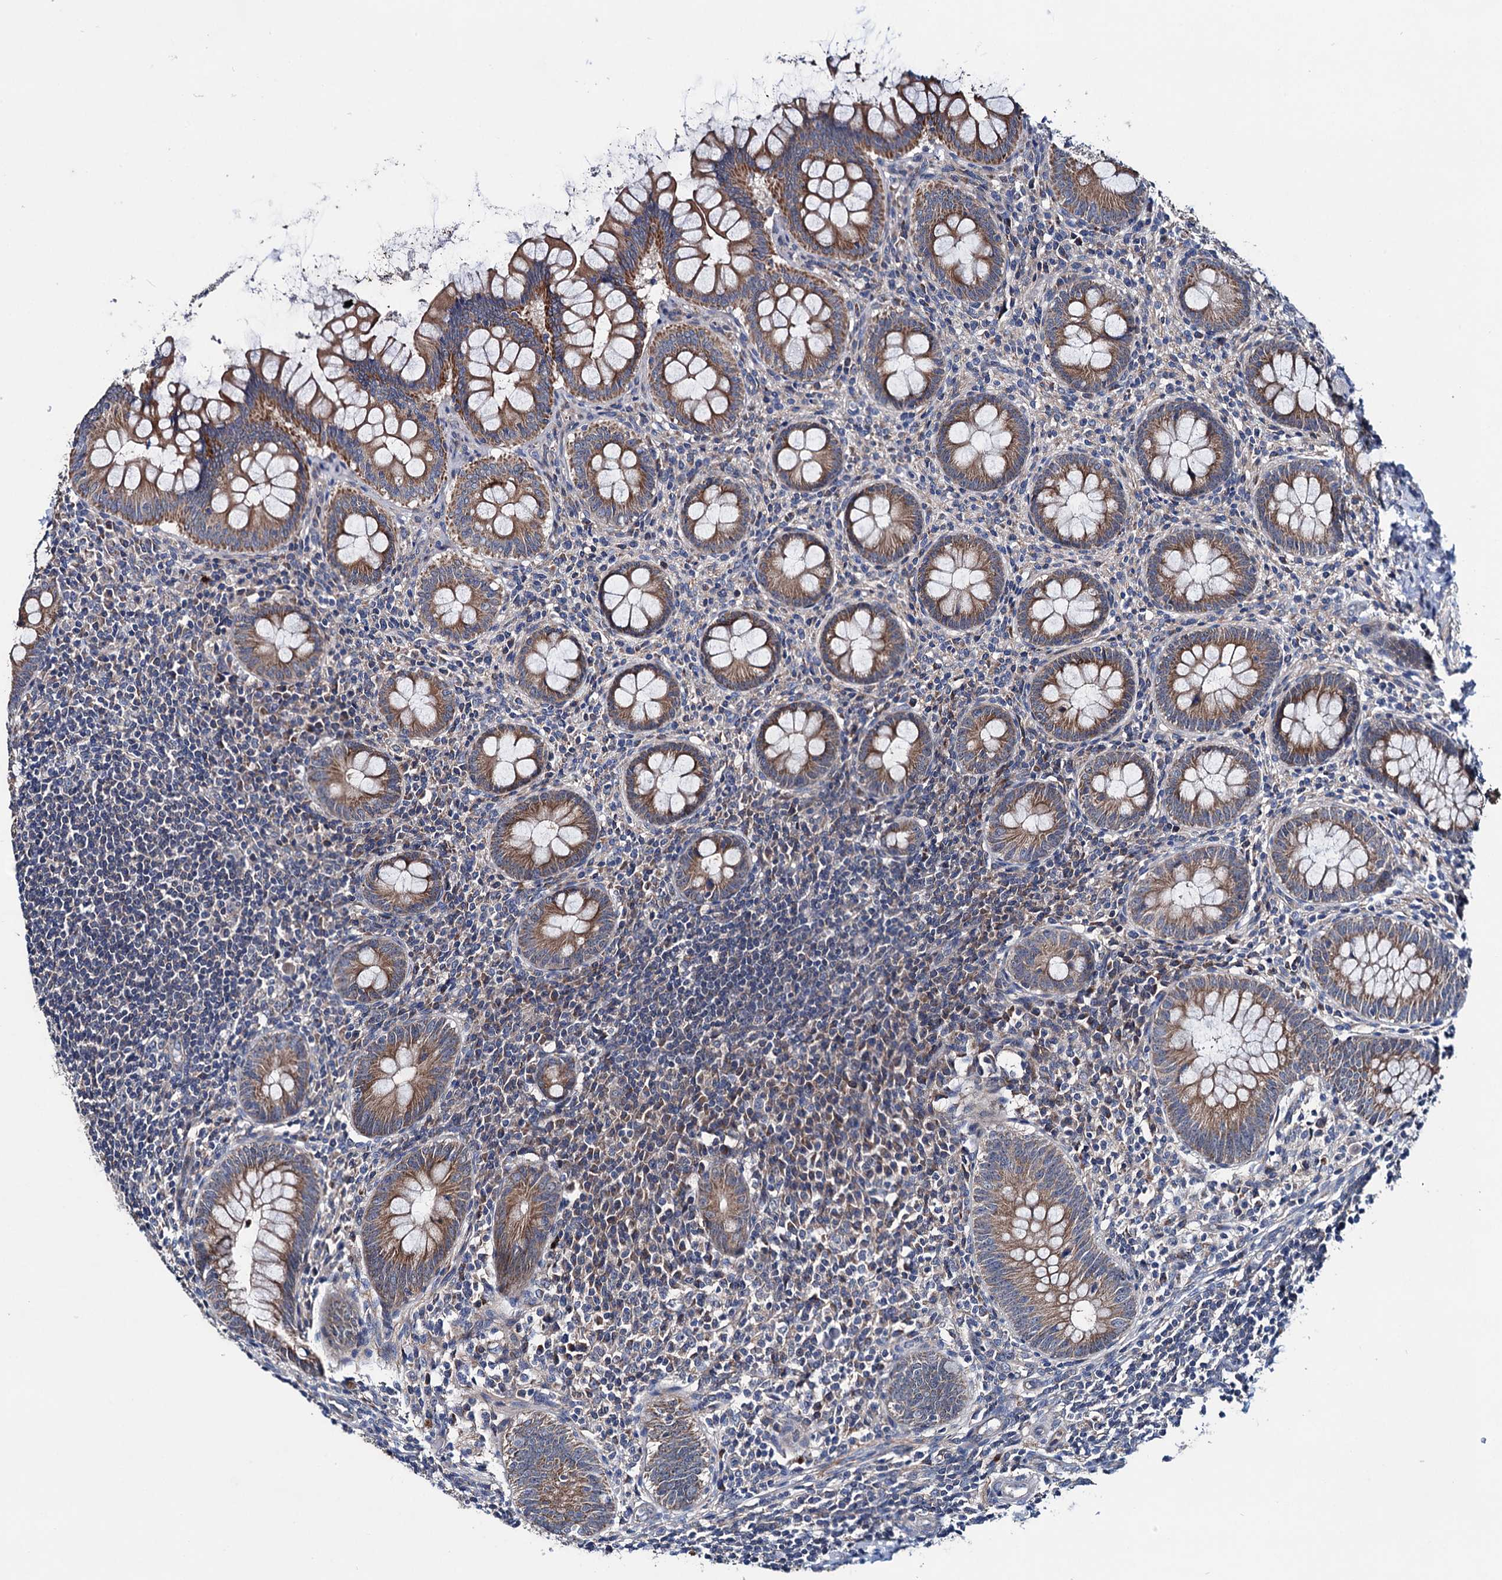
{"staining": {"intensity": "moderate", "quantity": ">75%", "location": "cytoplasmic/membranous"}, "tissue": "appendix", "cell_type": "Glandular cells", "image_type": "normal", "snomed": [{"axis": "morphology", "description": "Normal tissue, NOS"}, {"axis": "topography", "description": "Appendix"}], "caption": "DAB immunohistochemical staining of unremarkable human appendix shows moderate cytoplasmic/membranous protein staining in about >75% of glandular cells.", "gene": "EYA4", "patient": {"sex": "female", "age": 33}}